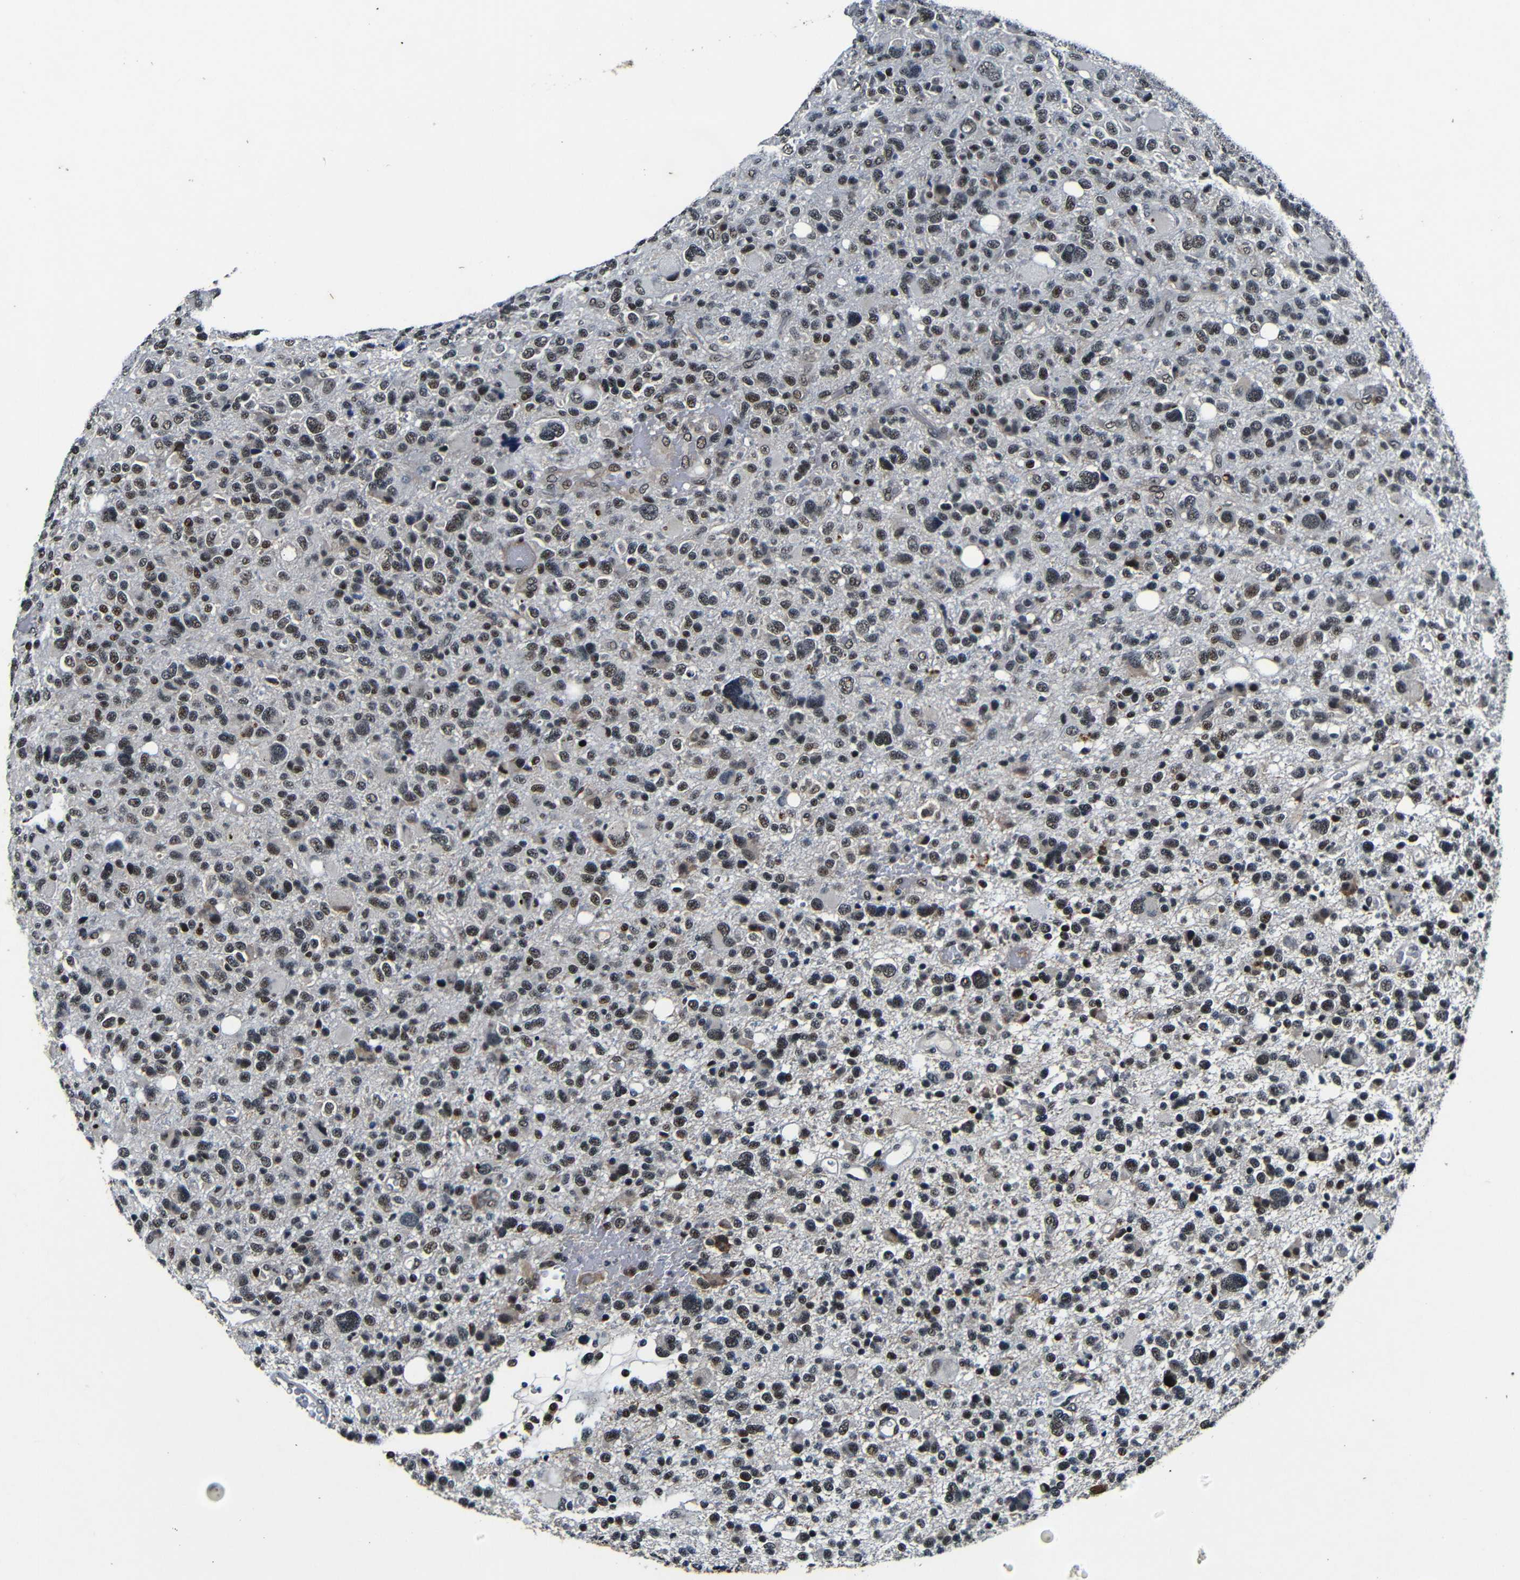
{"staining": {"intensity": "moderate", "quantity": ">75%", "location": "nuclear"}, "tissue": "glioma", "cell_type": "Tumor cells", "image_type": "cancer", "snomed": [{"axis": "morphology", "description": "Glioma, malignant, High grade"}, {"axis": "topography", "description": "Brain"}], "caption": "Malignant glioma (high-grade) was stained to show a protein in brown. There is medium levels of moderate nuclear expression in about >75% of tumor cells.", "gene": "FOXD4", "patient": {"sex": "male", "age": 48}}